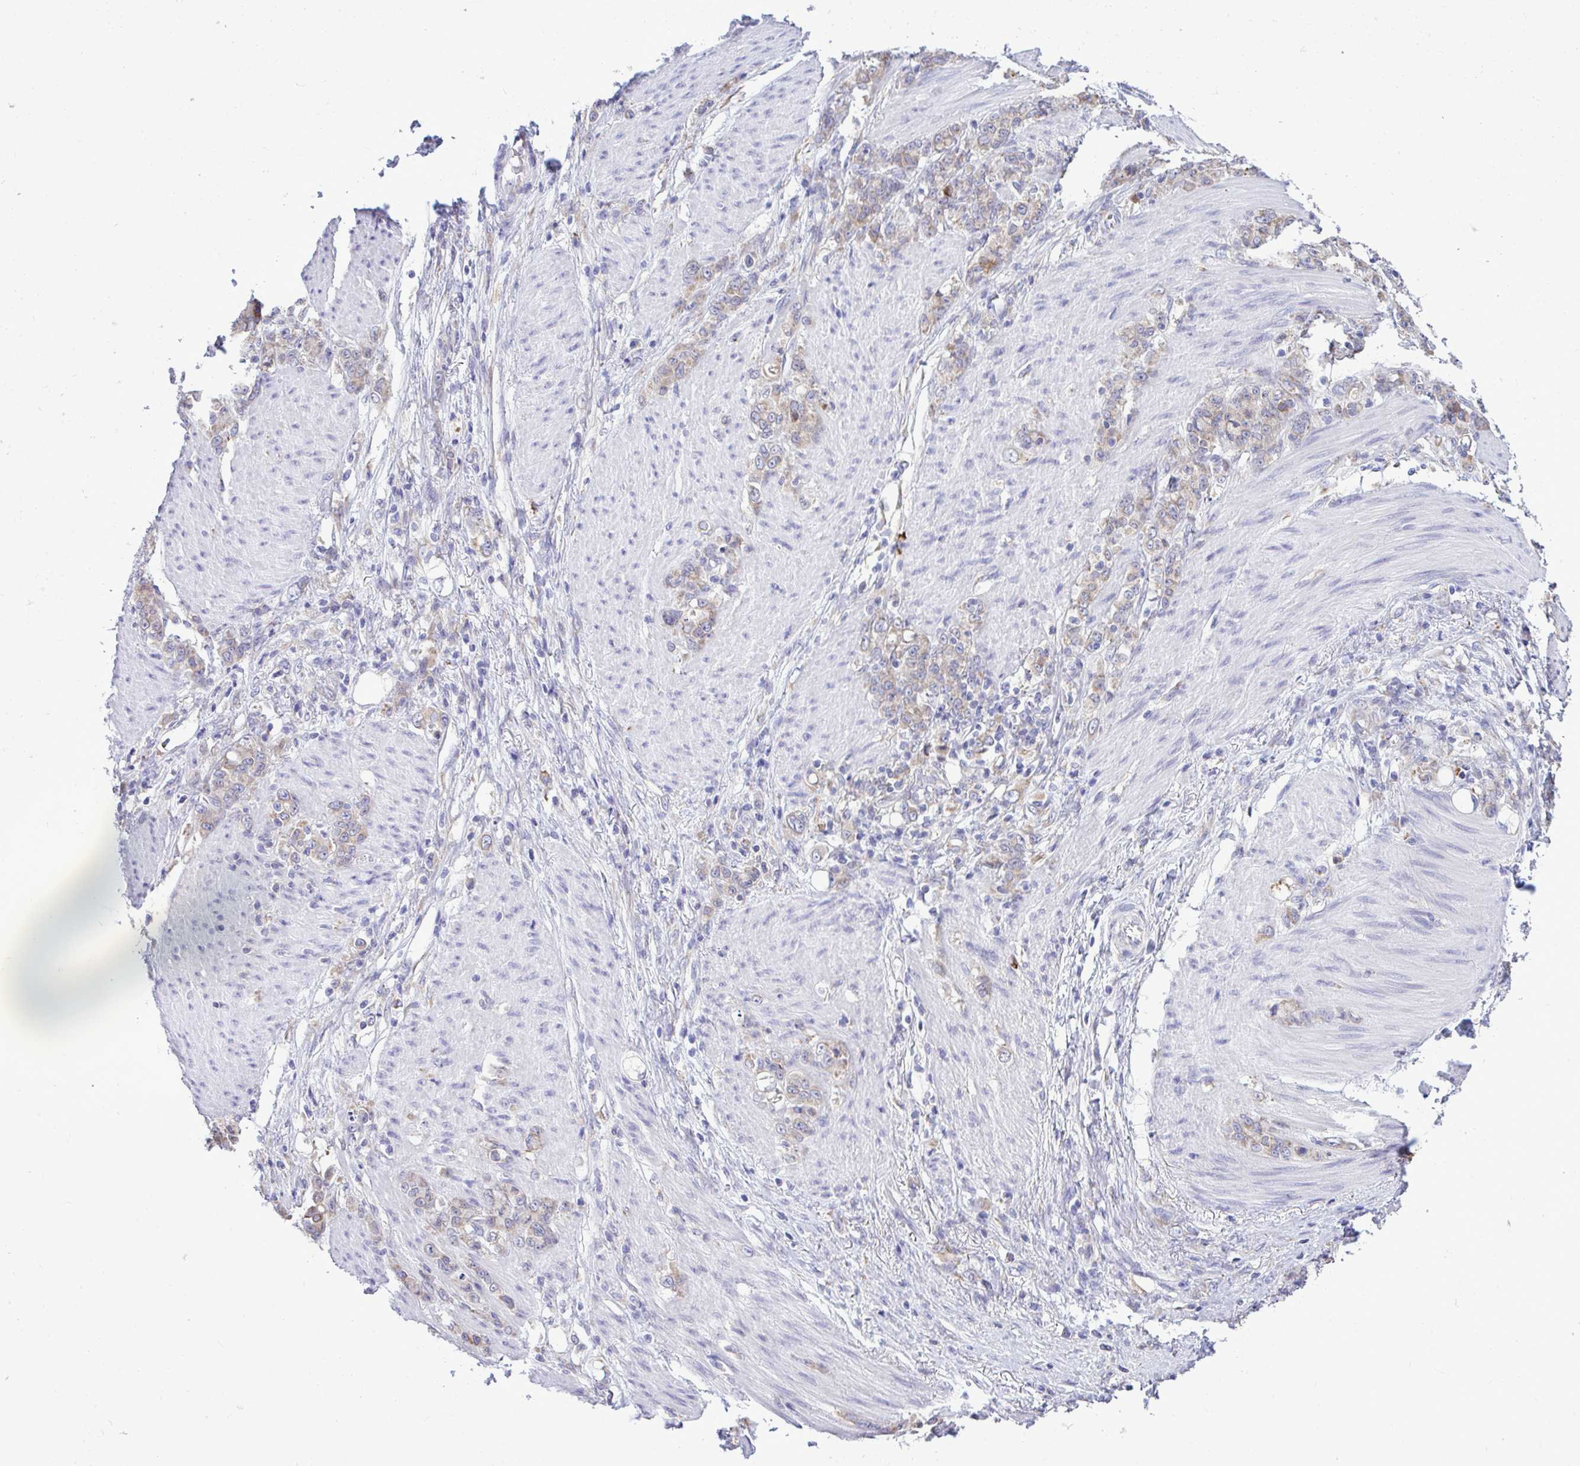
{"staining": {"intensity": "weak", "quantity": ">75%", "location": "cytoplasmic/membranous"}, "tissue": "stomach cancer", "cell_type": "Tumor cells", "image_type": "cancer", "snomed": [{"axis": "morphology", "description": "Adenocarcinoma, NOS"}, {"axis": "topography", "description": "Stomach"}], "caption": "This histopathology image displays stomach cancer stained with immunohistochemistry to label a protein in brown. The cytoplasmic/membranous of tumor cells show weak positivity for the protein. Nuclei are counter-stained blue.", "gene": "PIGK", "patient": {"sex": "female", "age": 79}}